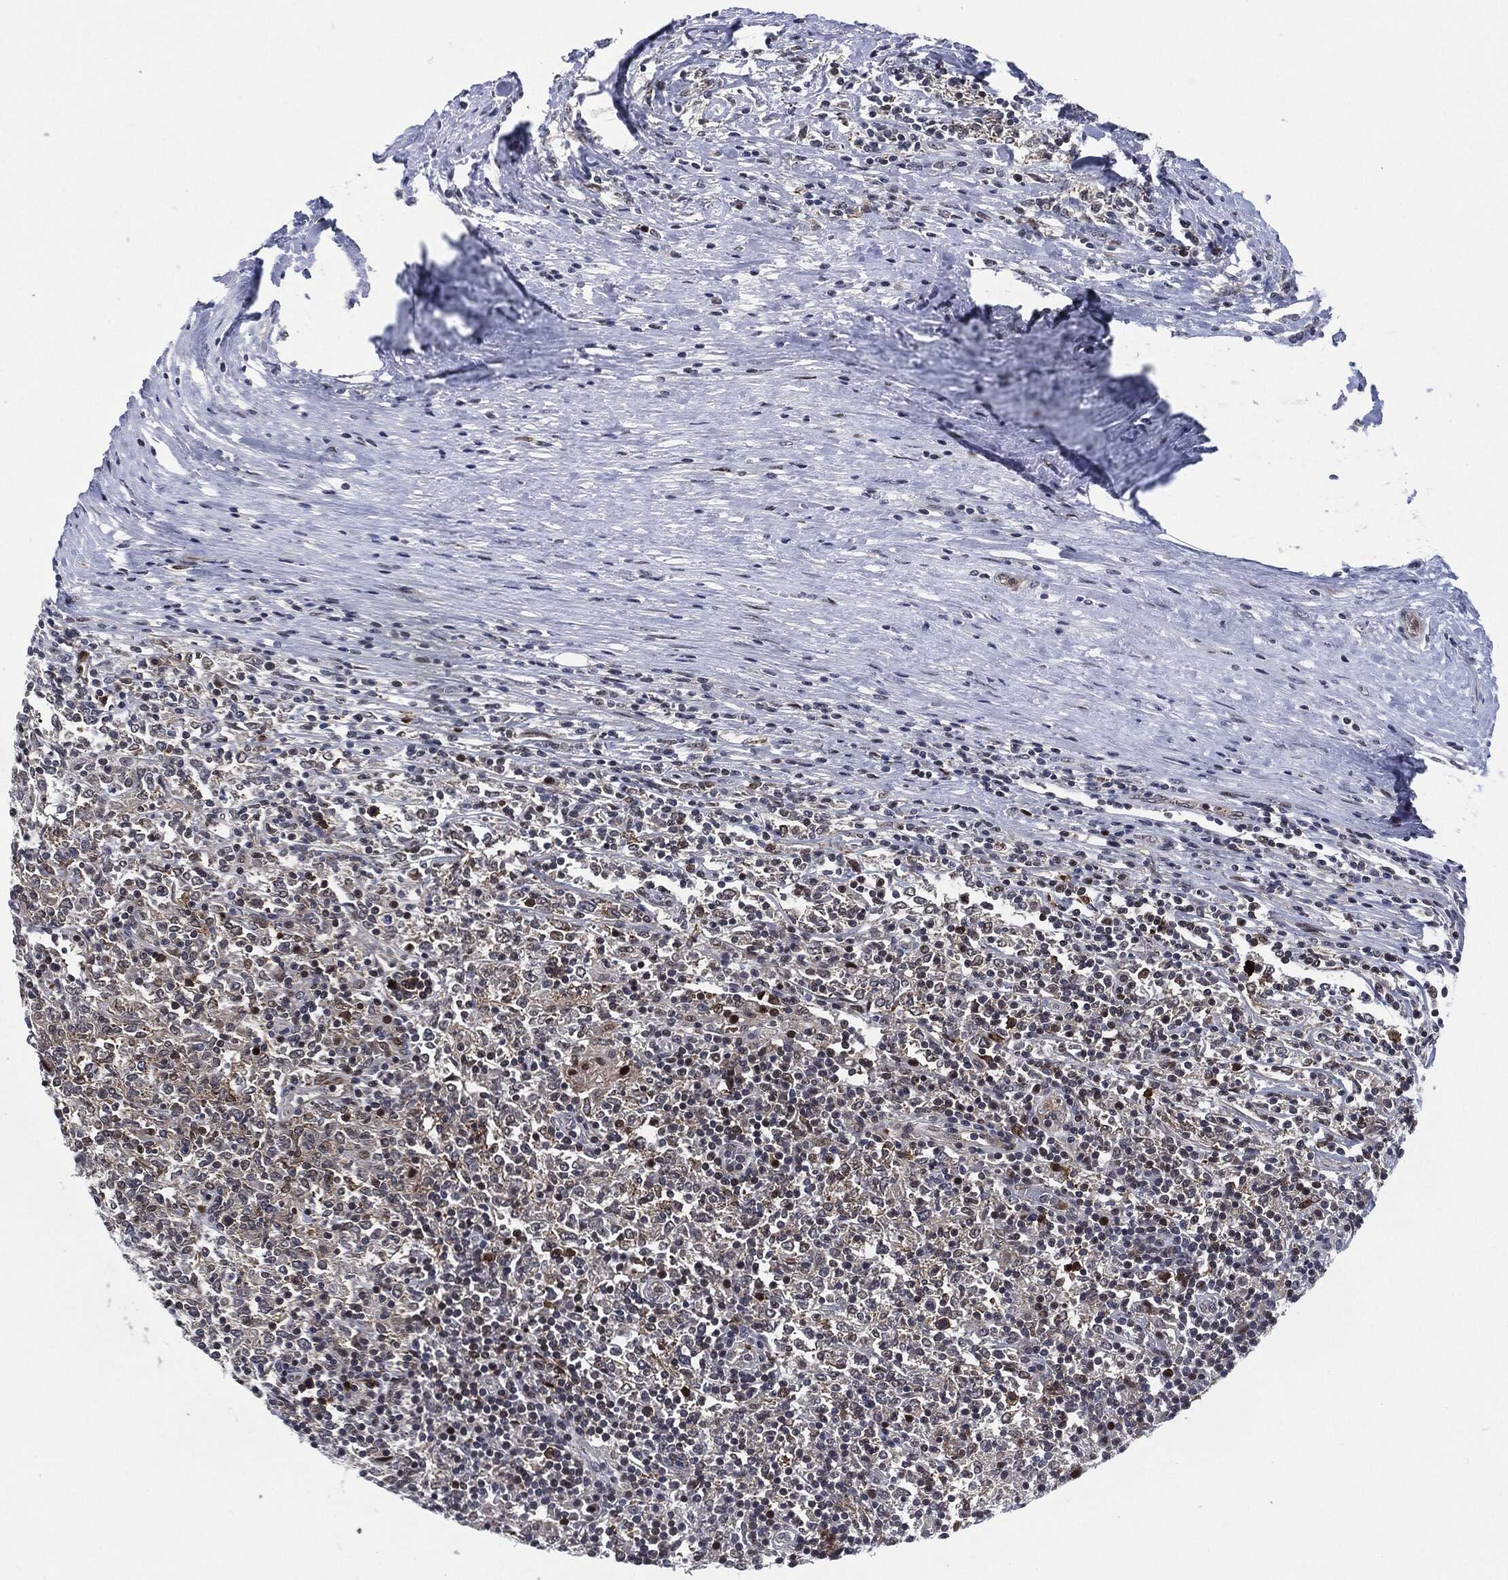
{"staining": {"intensity": "strong", "quantity": "25%-75%", "location": "cytoplasmic/membranous,nuclear"}, "tissue": "lymphoma", "cell_type": "Tumor cells", "image_type": "cancer", "snomed": [{"axis": "morphology", "description": "Malignant lymphoma, non-Hodgkin's type, High grade"}, {"axis": "topography", "description": "Lymph node"}], "caption": "Protein expression analysis of lymphoma demonstrates strong cytoplasmic/membranous and nuclear positivity in about 25%-75% of tumor cells. (brown staining indicates protein expression, while blue staining denotes nuclei).", "gene": "AKT2", "patient": {"sex": "female", "age": 84}}